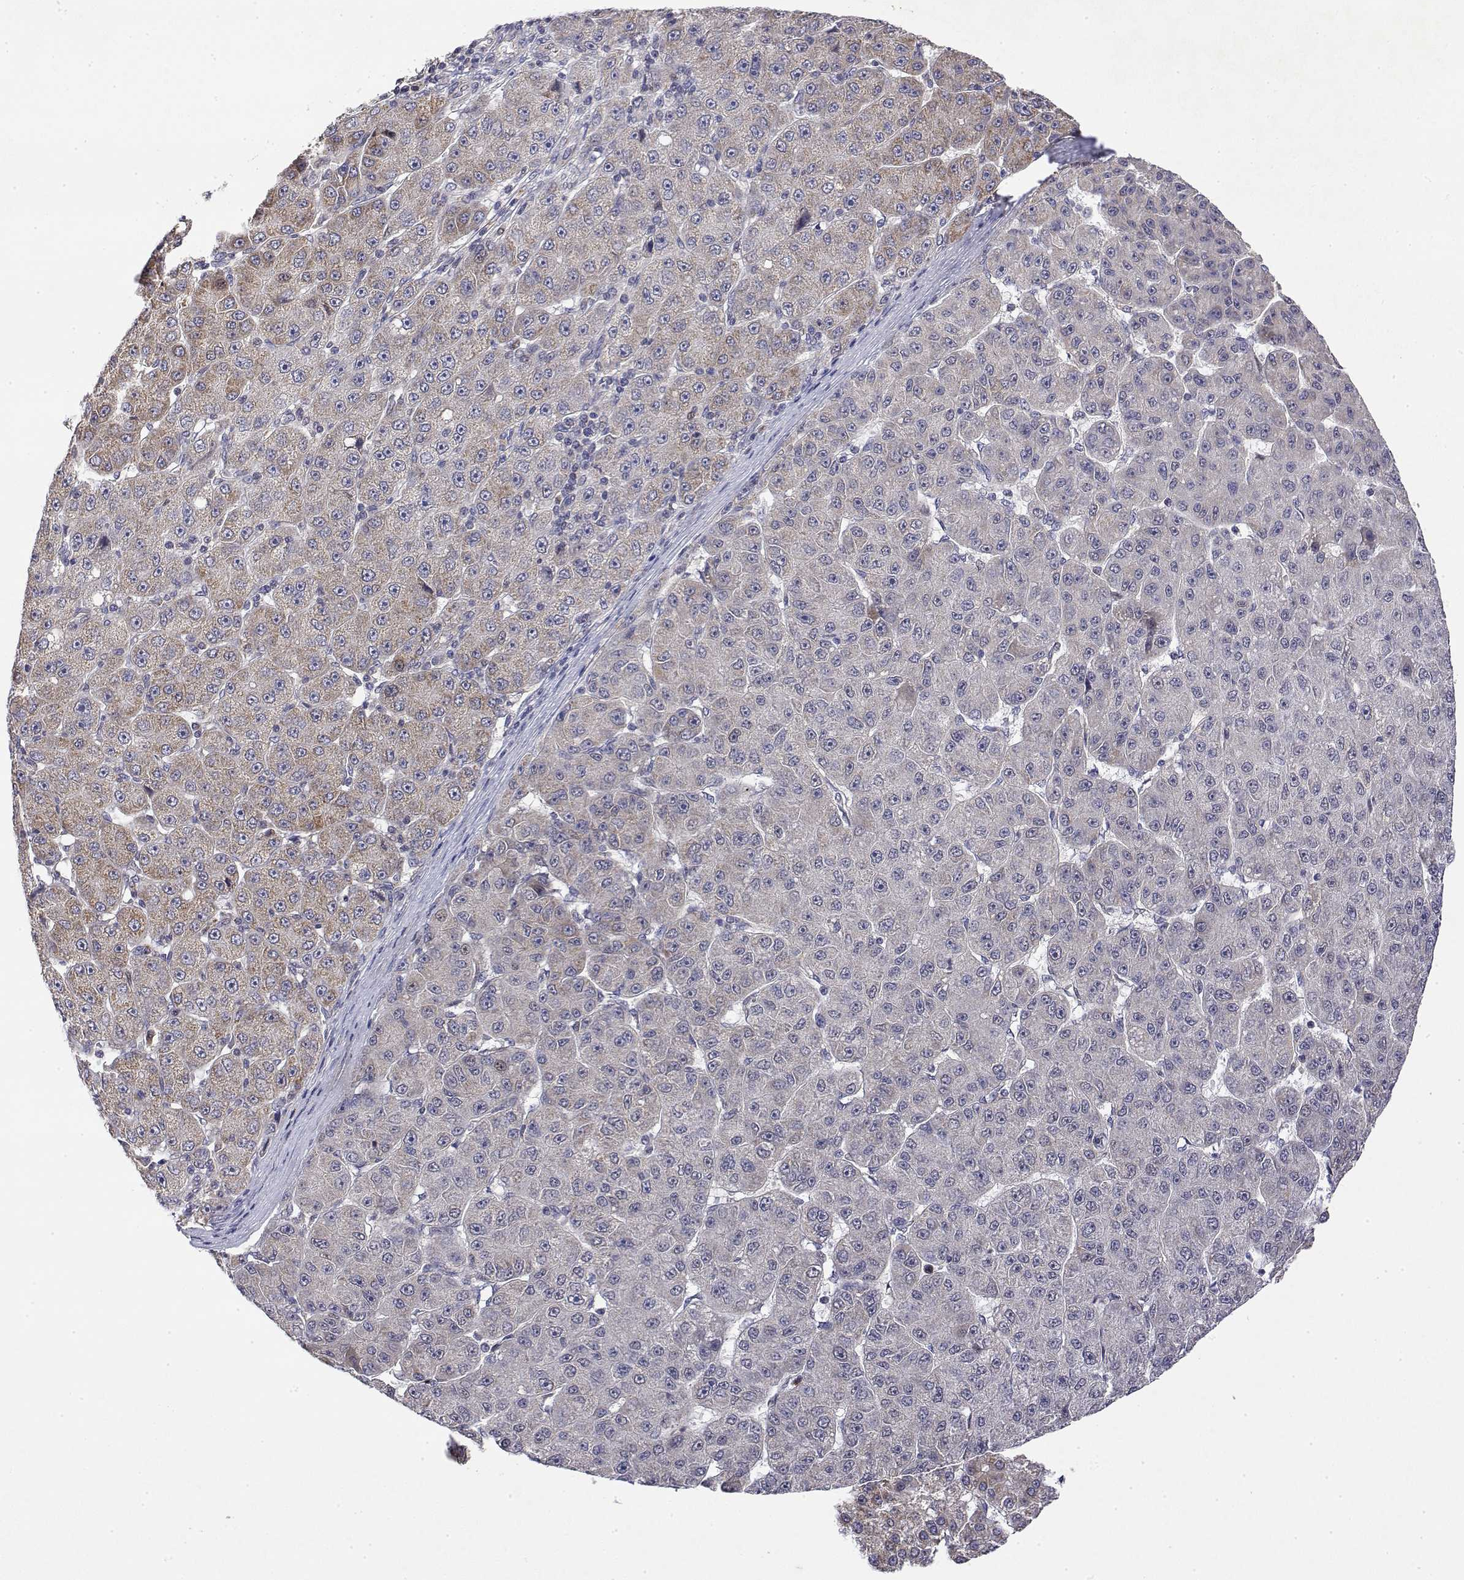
{"staining": {"intensity": "weak", "quantity": "<25%", "location": "cytoplasmic/membranous"}, "tissue": "liver cancer", "cell_type": "Tumor cells", "image_type": "cancer", "snomed": [{"axis": "morphology", "description": "Carcinoma, Hepatocellular, NOS"}, {"axis": "topography", "description": "Liver"}], "caption": "Photomicrograph shows no significant protein expression in tumor cells of liver cancer.", "gene": "GADD45GIP1", "patient": {"sex": "male", "age": 67}}